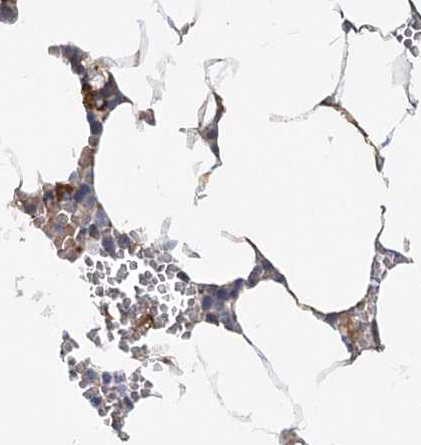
{"staining": {"intensity": "weak", "quantity": "25%-75%", "location": "cytoplasmic/membranous"}, "tissue": "bone marrow", "cell_type": "Hematopoietic cells", "image_type": "normal", "snomed": [{"axis": "morphology", "description": "Normal tissue, NOS"}, {"axis": "topography", "description": "Bone marrow"}], "caption": "This is a histology image of immunohistochemistry (IHC) staining of benign bone marrow, which shows weak staining in the cytoplasmic/membranous of hematopoietic cells.", "gene": "CIB4", "patient": {"sex": "male", "age": 70}}